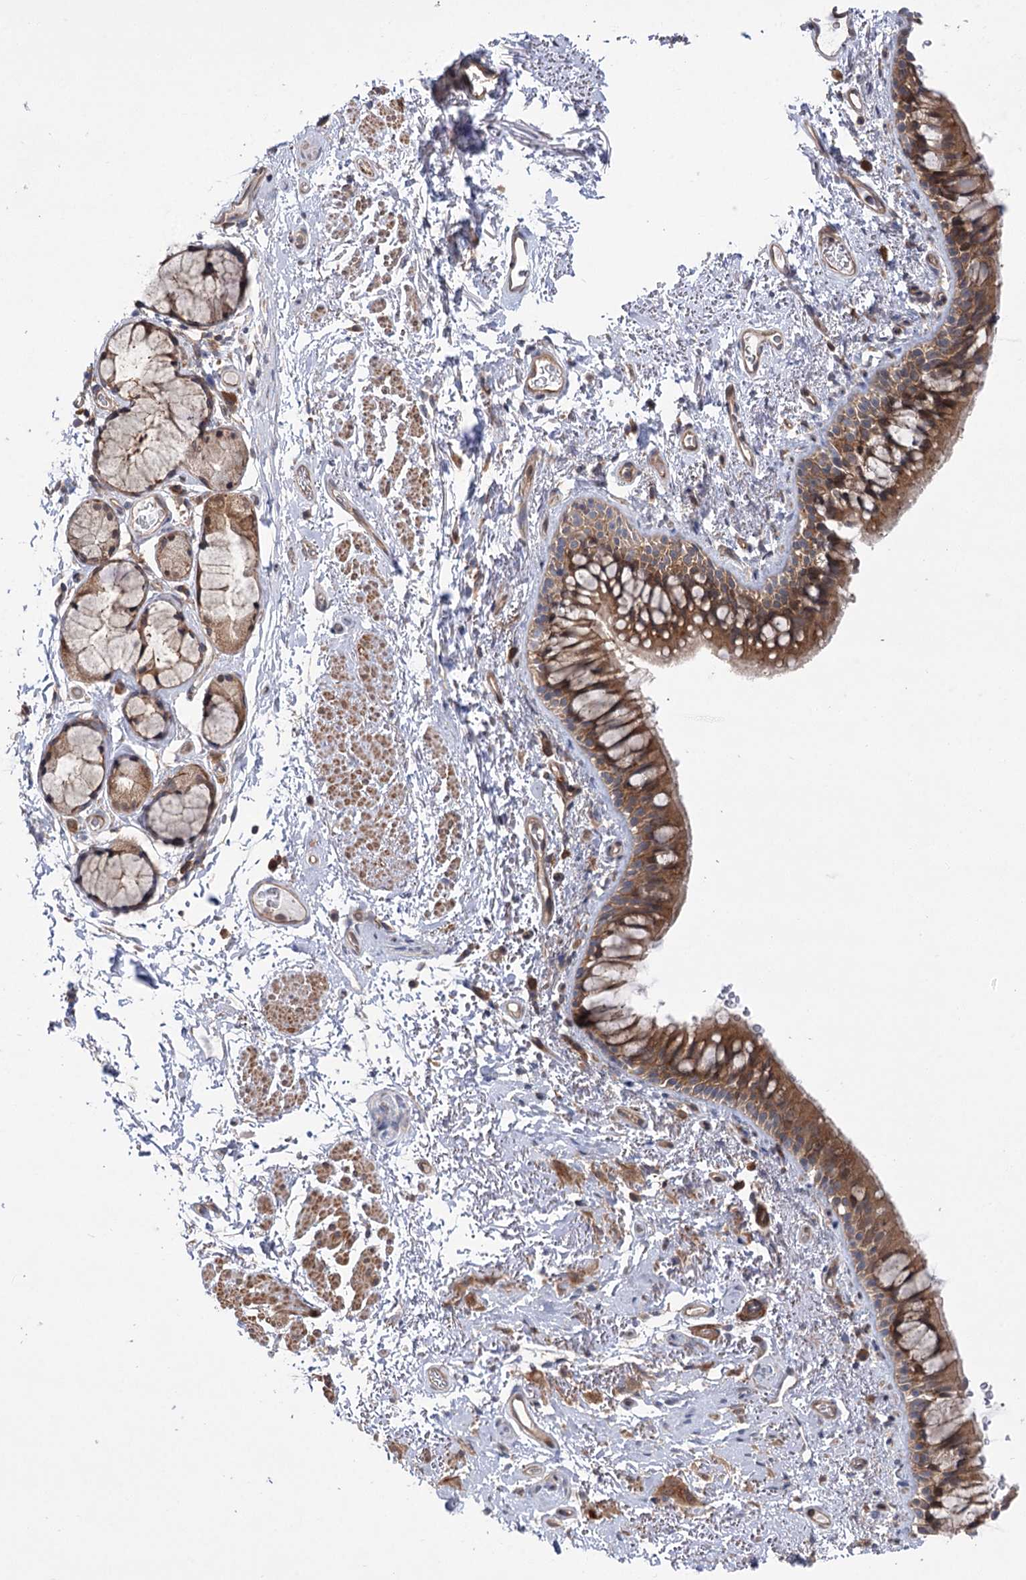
{"staining": {"intensity": "moderate", "quantity": ">75%", "location": "cytoplasmic/membranous"}, "tissue": "bronchus", "cell_type": "Respiratory epithelial cells", "image_type": "normal", "snomed": [{"axis": "morphology", "description": "Normal tissue, NOS"}, {"axis": "topography", "description": "Cartilage tissue"}, {"axis": "topography", "description": "Bronchus"}], "caption": "A medium amount of moderate cytoplasmic/membranous staining is appreciated in approximately >75% of respiratory epithelial cells in normal bronchus. Immunohistochemistry stains the protein in brown and the nuclei are stained blue.", "gene": "VPS37B", "patient": {"sex": "female", "age": 73}}